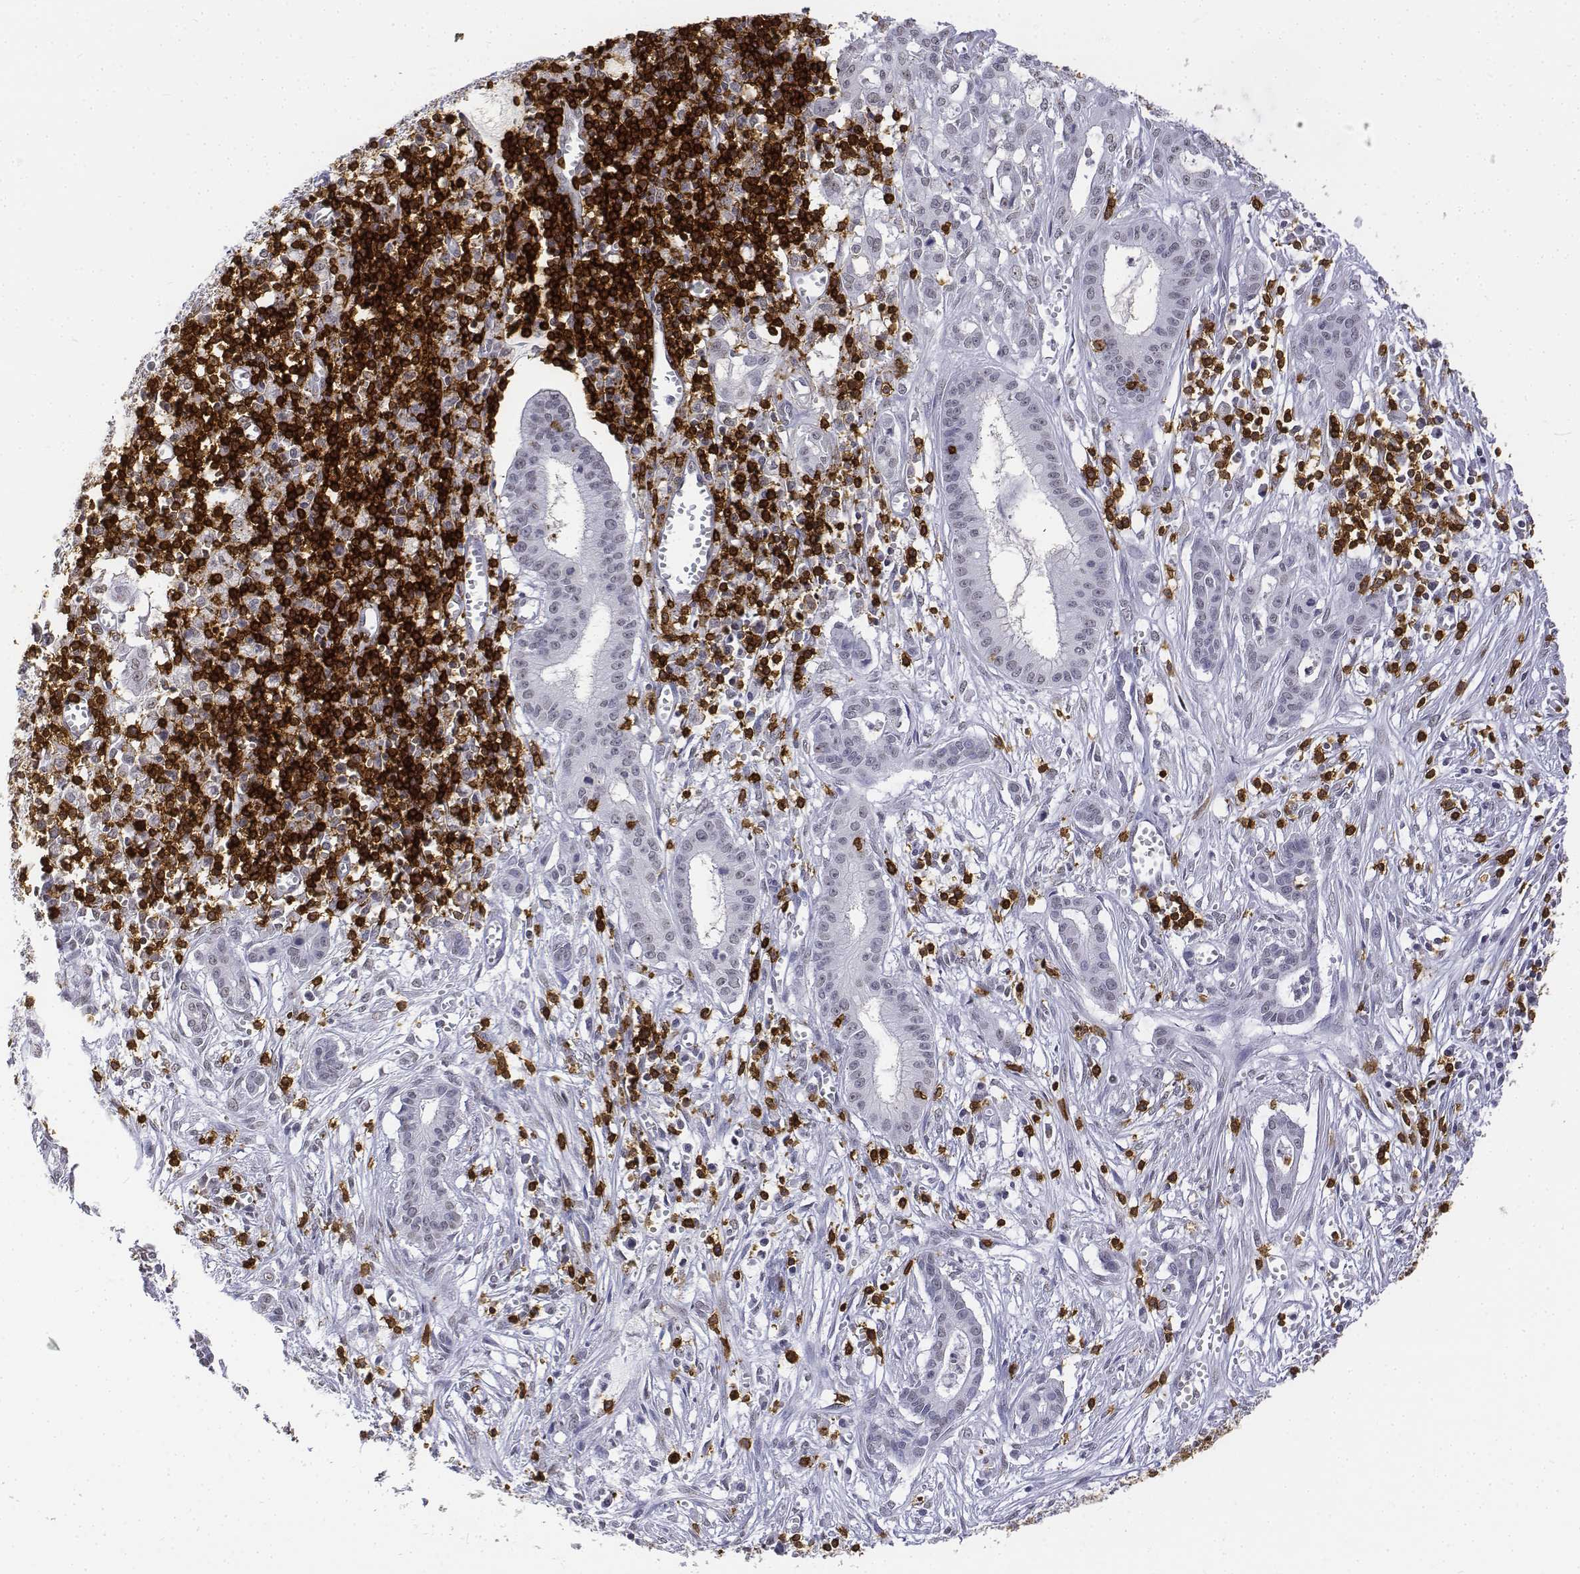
{"staining": {"intensity": "negative", "quantity": "none", "location": "none"}, "tissue": "pancreatic cancer", "cell_type": "Tumor cells", "image_type": "cancer", "snomed": [{"axis": "morphology", "description": "Adenocarcinoma, NOS"}, {"axis": "topography", "description": "Pancreas"}], "caption": "This image is of pancreatic cancer stained with immunohistochemistry (IHC) to label a protein in brown with the nuclei are counter-stained blue. There is no staining in tumor cells.", "gene": "CD3E", "patient": {"sex": "male", "age": 48}}